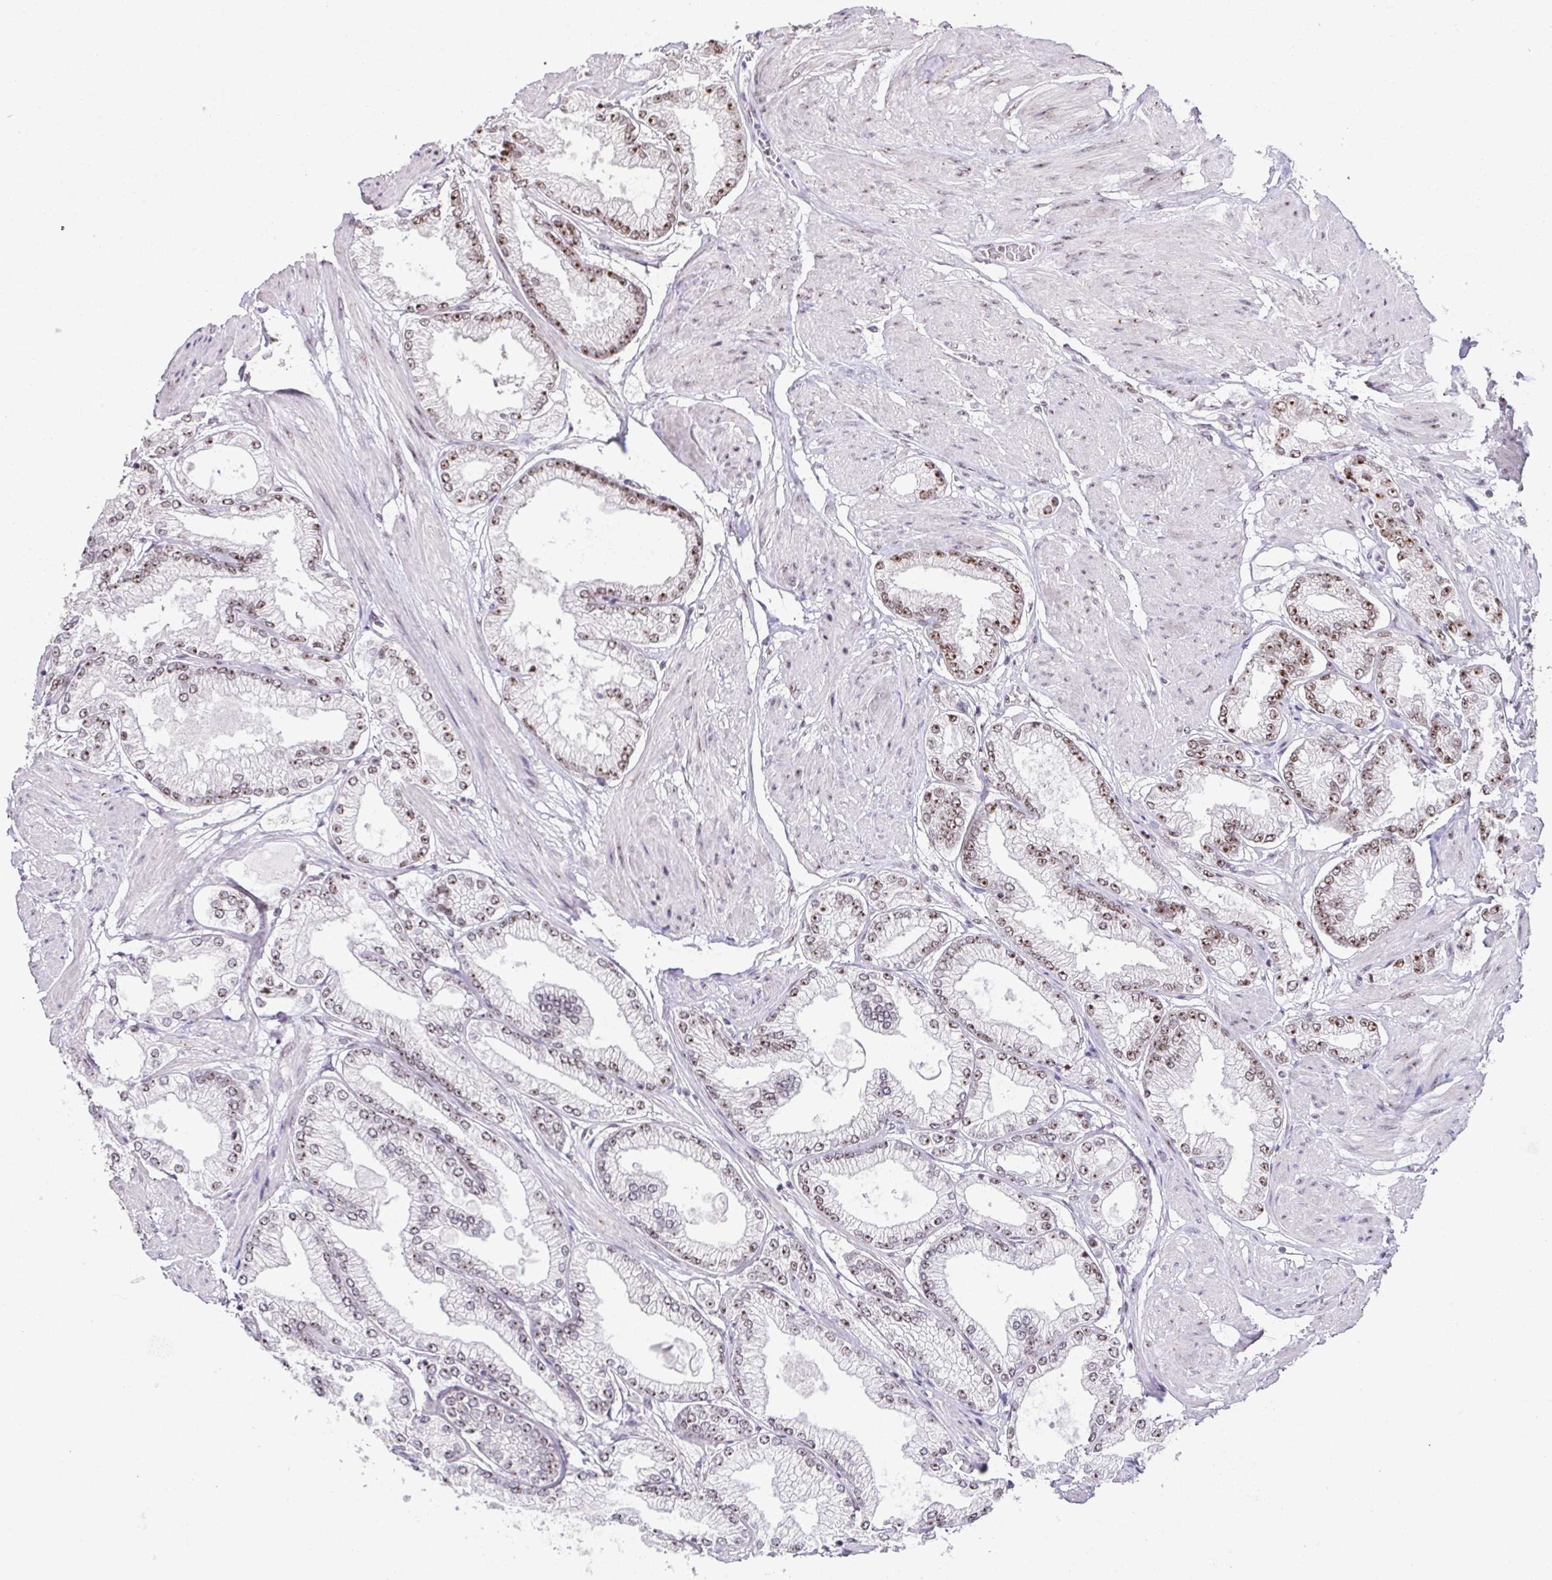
{"staining": {"intensity": "moderate", "quantity": ">75%", "location": "nuclear"}, "tissue": "prostate cancer", "cell_type": "Tumor cells", "image_type": "cancer", "snomed": [{"axis": "morphology", "description": "Adenocarcinoma, High grade"}, {"axis": "topography", "description": "Prostate"}], "caption": "Immunohistochemistry (IHC) (DAB (3,3'-diaminobenzidine)) staining of prostate adenocarcinoma (high-grade) exhibits moderate nuclear protein expression in approximately >75% of tumor cells.", "gene": "ZNF800", "patient": {"sex": "male", "age": 68}}